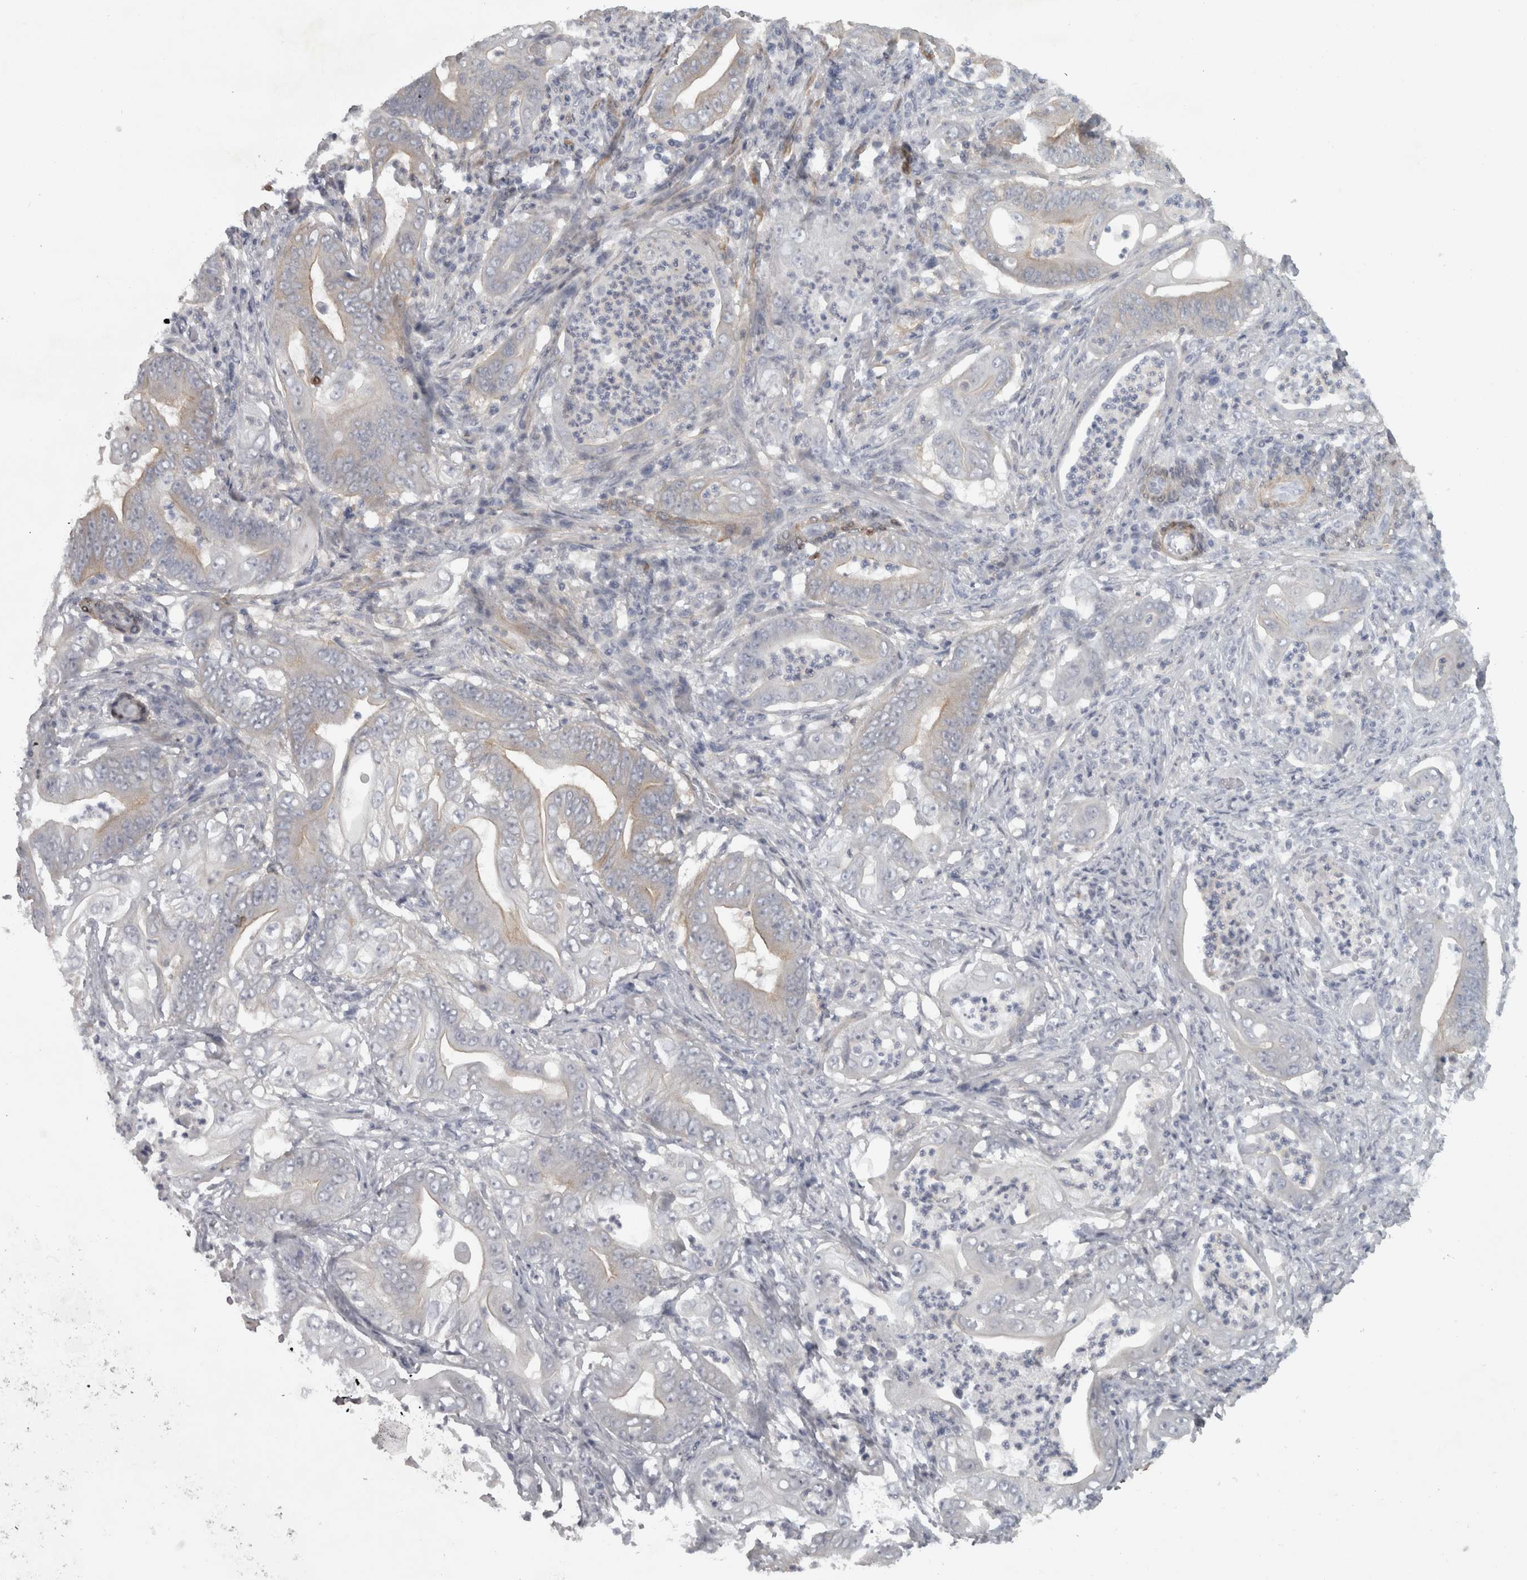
{"staining": {"intensity": "weak", "quantity": "<25%", "location": "cytoplasmic/membranous"}, "tissue": "stomach cancer", "cell_type": "Tumor cells", "image_type": "cancer", "snomed": [{"axis": "morphology", "description": "Adenocarcinoma, NOS"}, {"axis": "topography", "description": "Stomach"}], "caption": "Human stomach adenocarcinoma stained for a protein using immunohistochemistry reveals no positivity in tumor cells.", "gene": "PPP1R12B", "patient": {"sex": "female", "age": 73}}